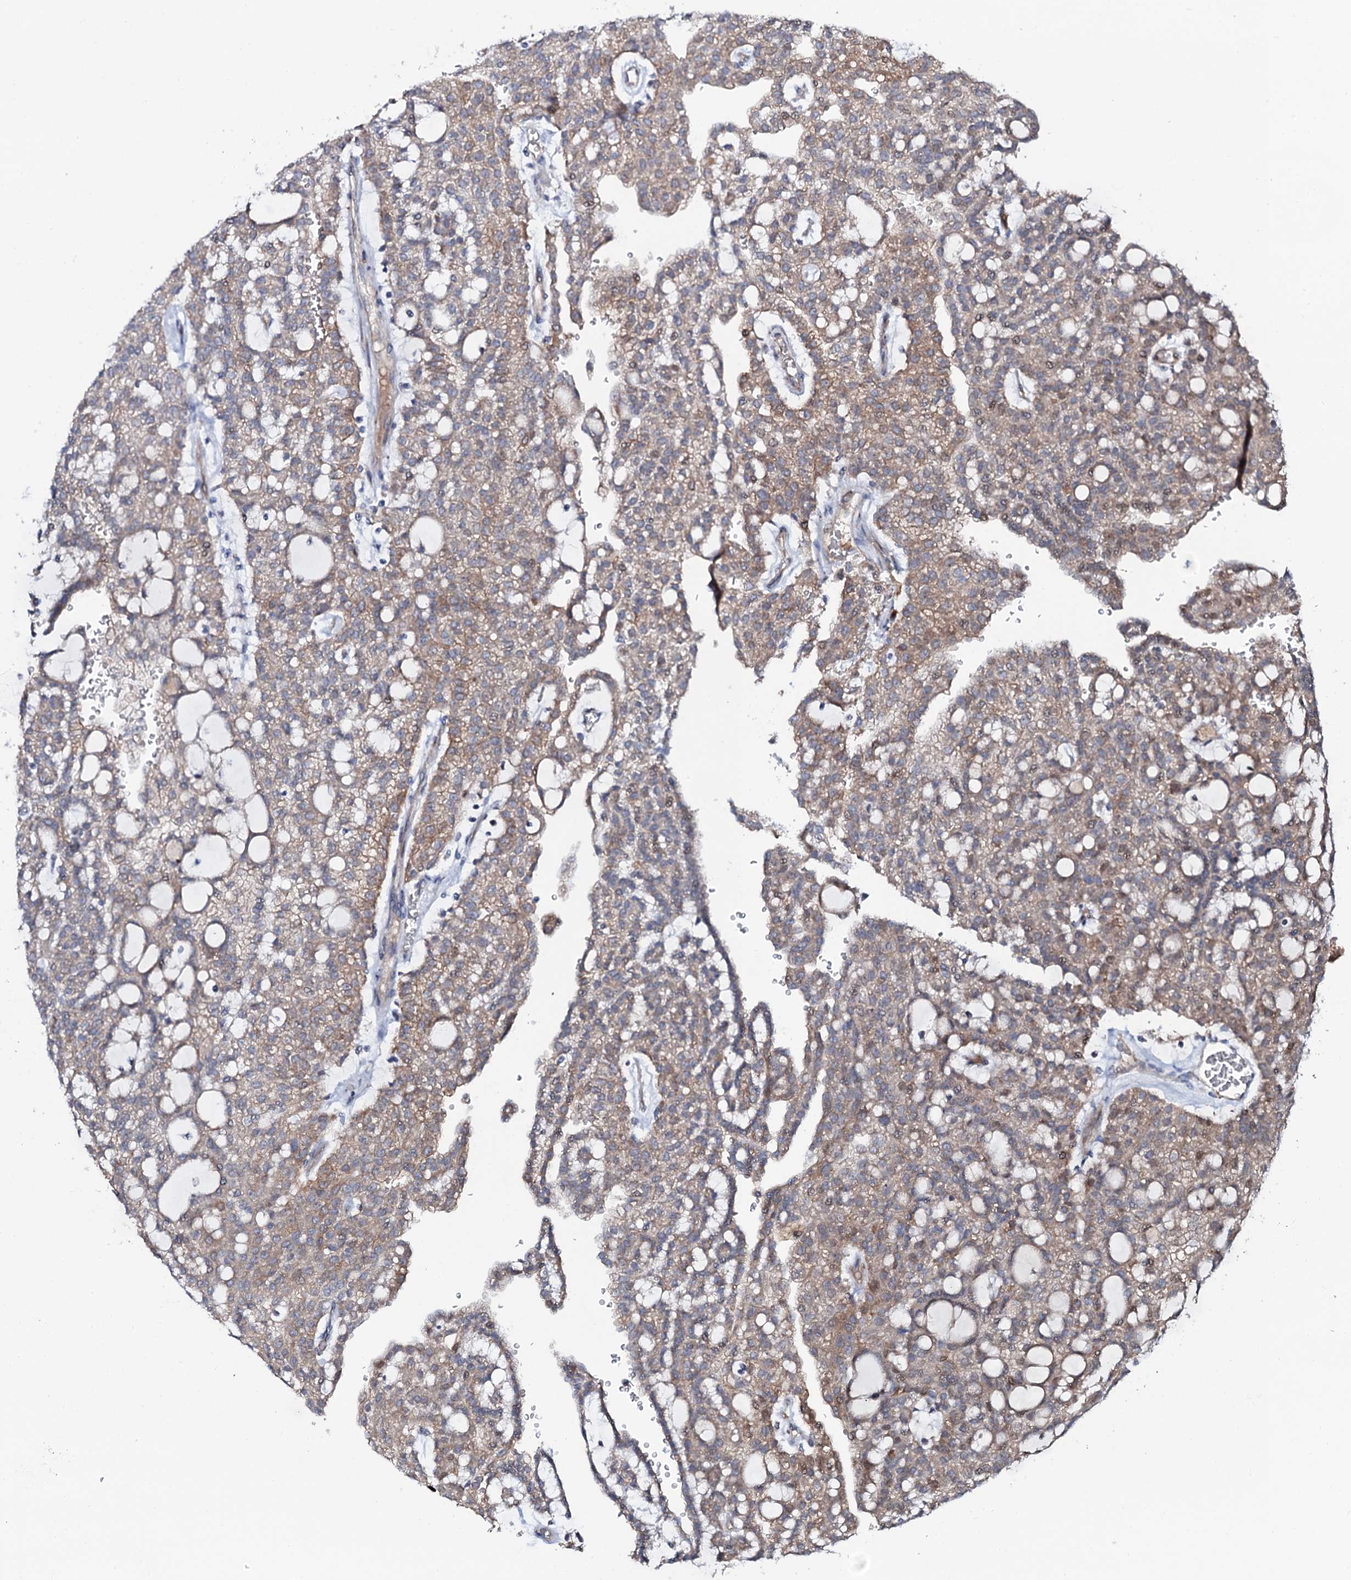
{"staining": {"intensity": "moderate", "quantity": ">75%", "location": "cytoplasmic/membranous"}, "tissue": "renal cancer", "cell_type": "Tumor cells", "image_type": "cancer", "snomed": [{"axis": "morphology", "description": "Adenocarcinoma, NOS"}, {"axis": "topography", "description": "Kidney"}], "caption": "Brown immunohistochemical staining in renal cancer reveals moderate cytoplasmic/membranous expression in approximately >75% of tumor cells.", "gene": "PPP1R3D", "patient": {"sex": "male", "age": 63}}